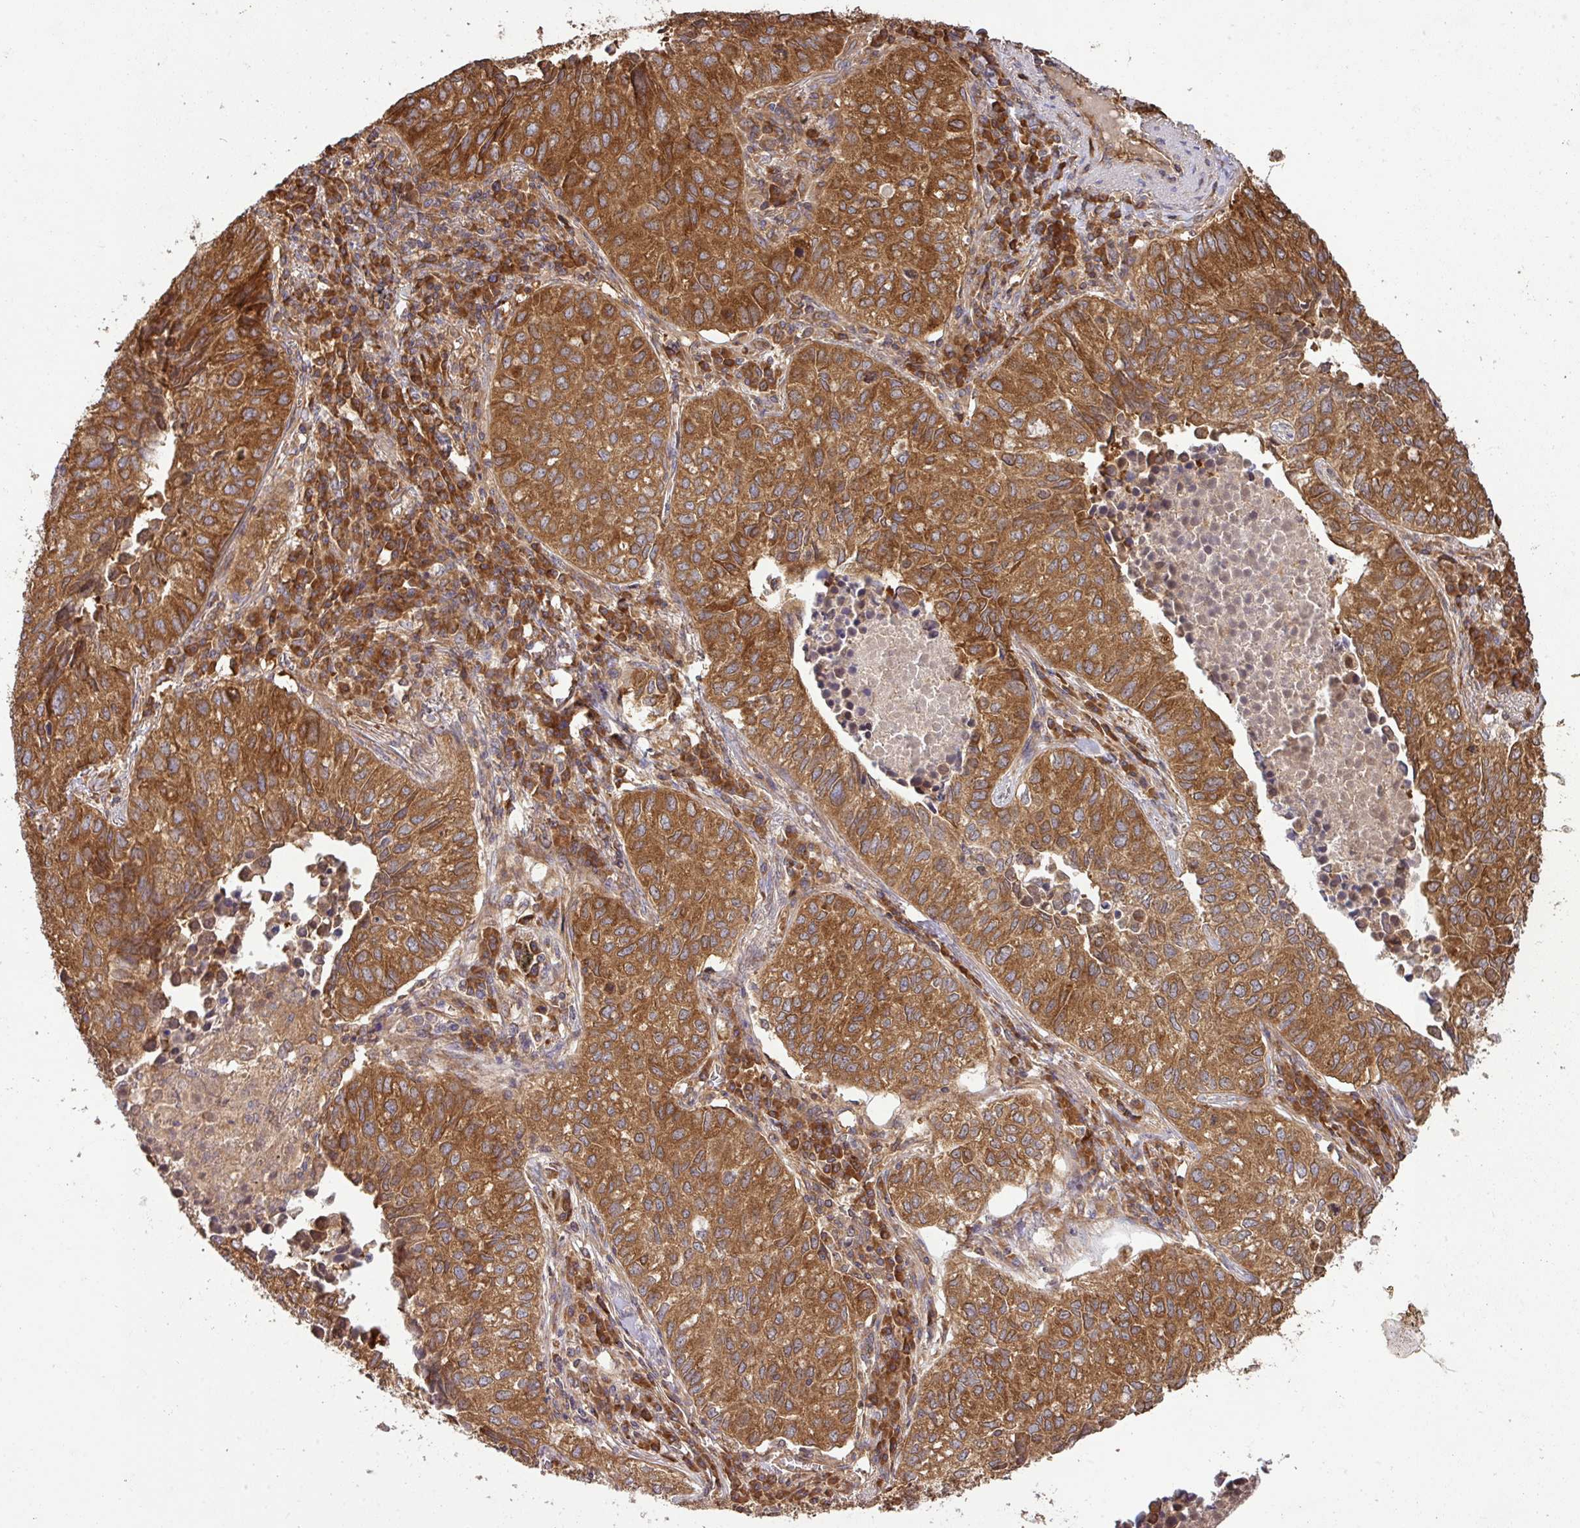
{"staining": {"intensity": "strong", "quantity": ">75%", "location": "cytoplasmic/membranous"}, "tissue": "lung cancer", "cell_type": "Tumor cells", "image_type": "cancer", "snomed": [{"axis": "morphology", "description": "Adenocarcinoma, NOS"}, {"axis": "topography", "description": "Lung"}], "caption": "An image of human adenocarcinoma (lung) stained for a protein reveals strong cytoplasmic/membranous brown staining in tumor cells.", "gene": "GSPT1", "patient": {"sex": "female", "age": 50}}